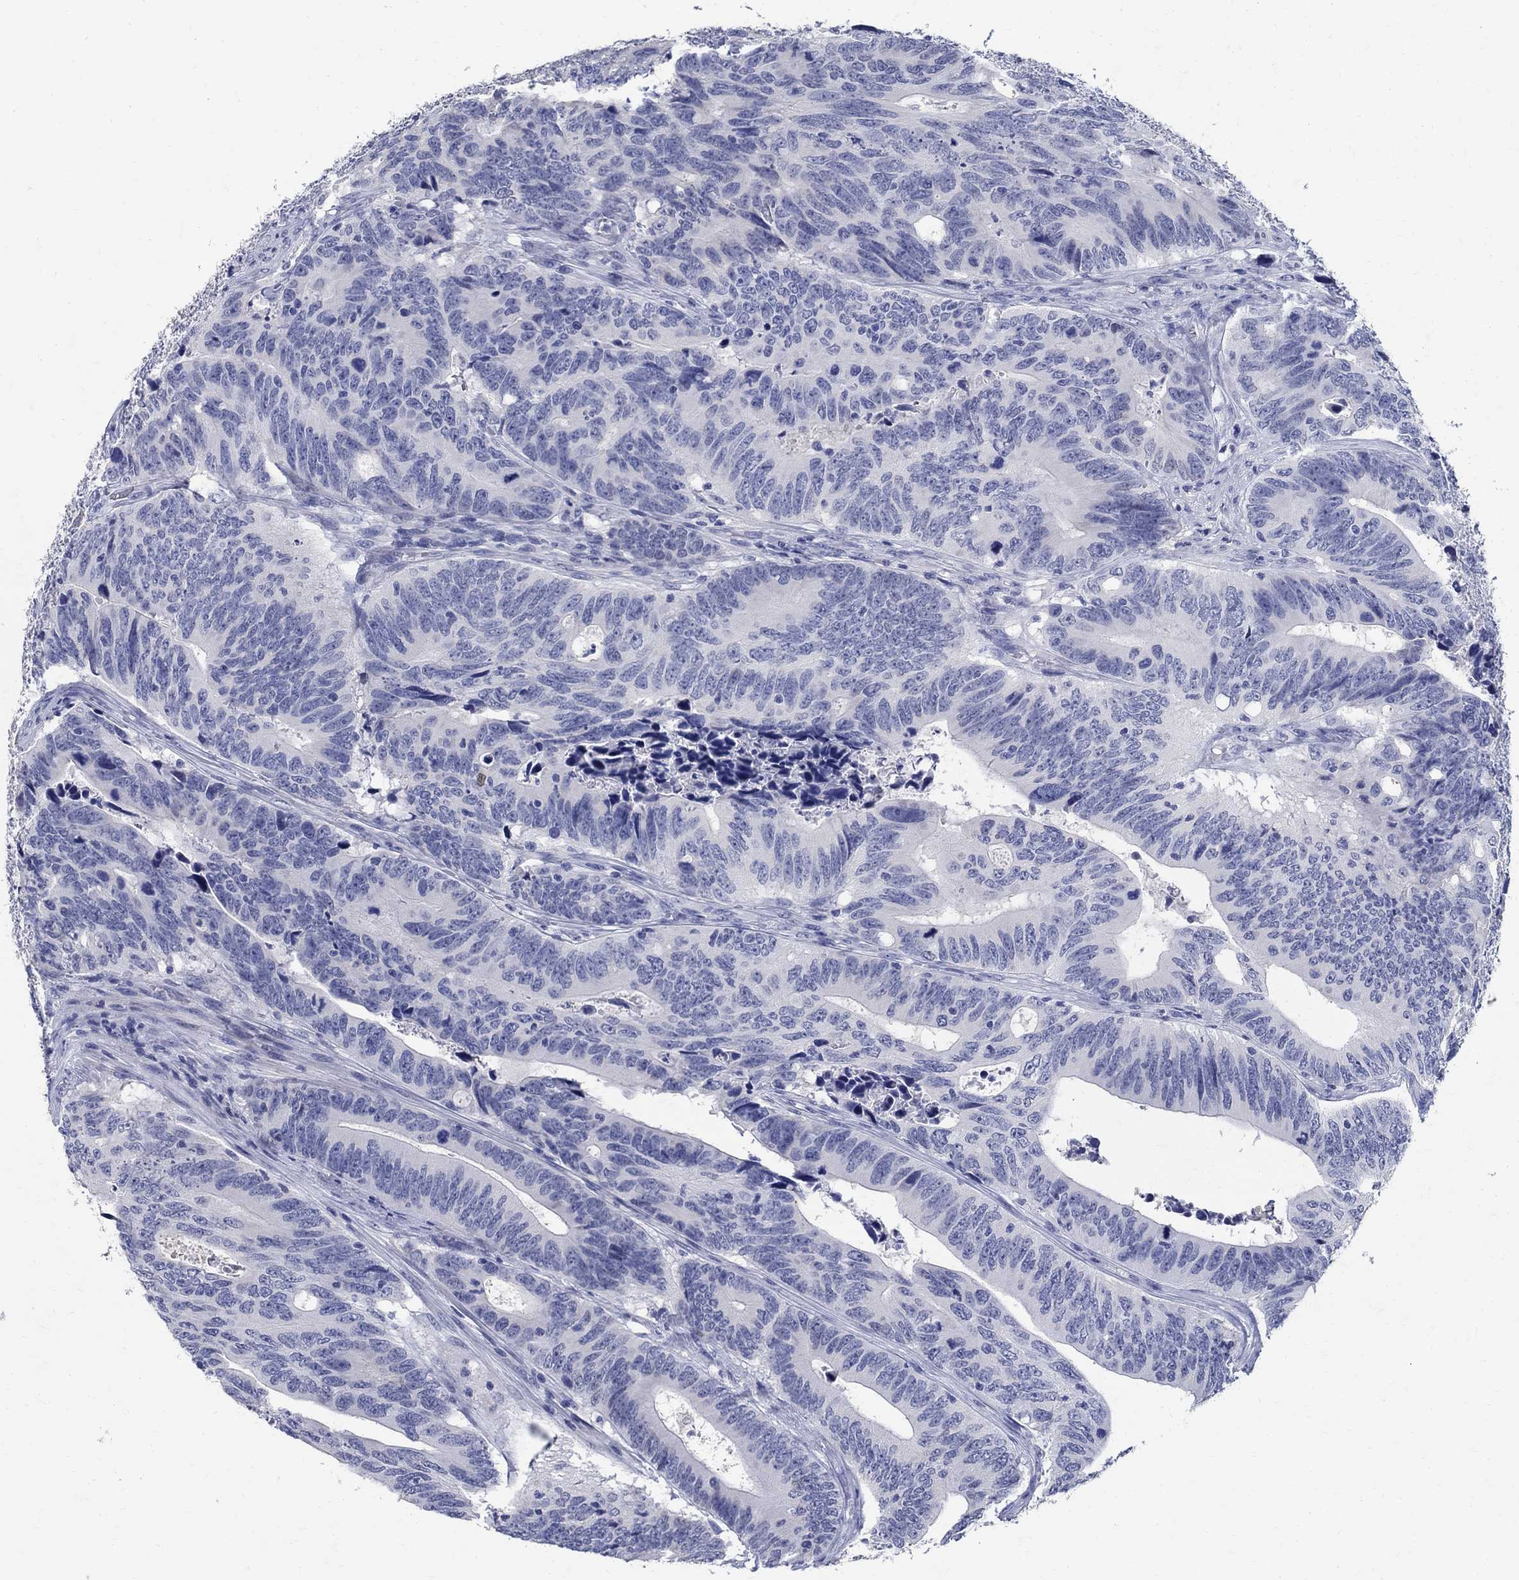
{"staining": {"intensity": "negative", "quantity": "none", "location": "none"}, "tissue": "colorectal cancer", "cell_type": "Tumor cells", "image_type": "cancer", "snomed": [{"axis": "morphology", "description": "Adenocarcinoma, NOS"}, {"axis": "topography", "description": "Colon"}], "caption": "IHC of colorectal adenocarcinoma shows no positivity in tumor cells.", "gene": "SOX2", "patient": {"sex": "female", "age": 90}}